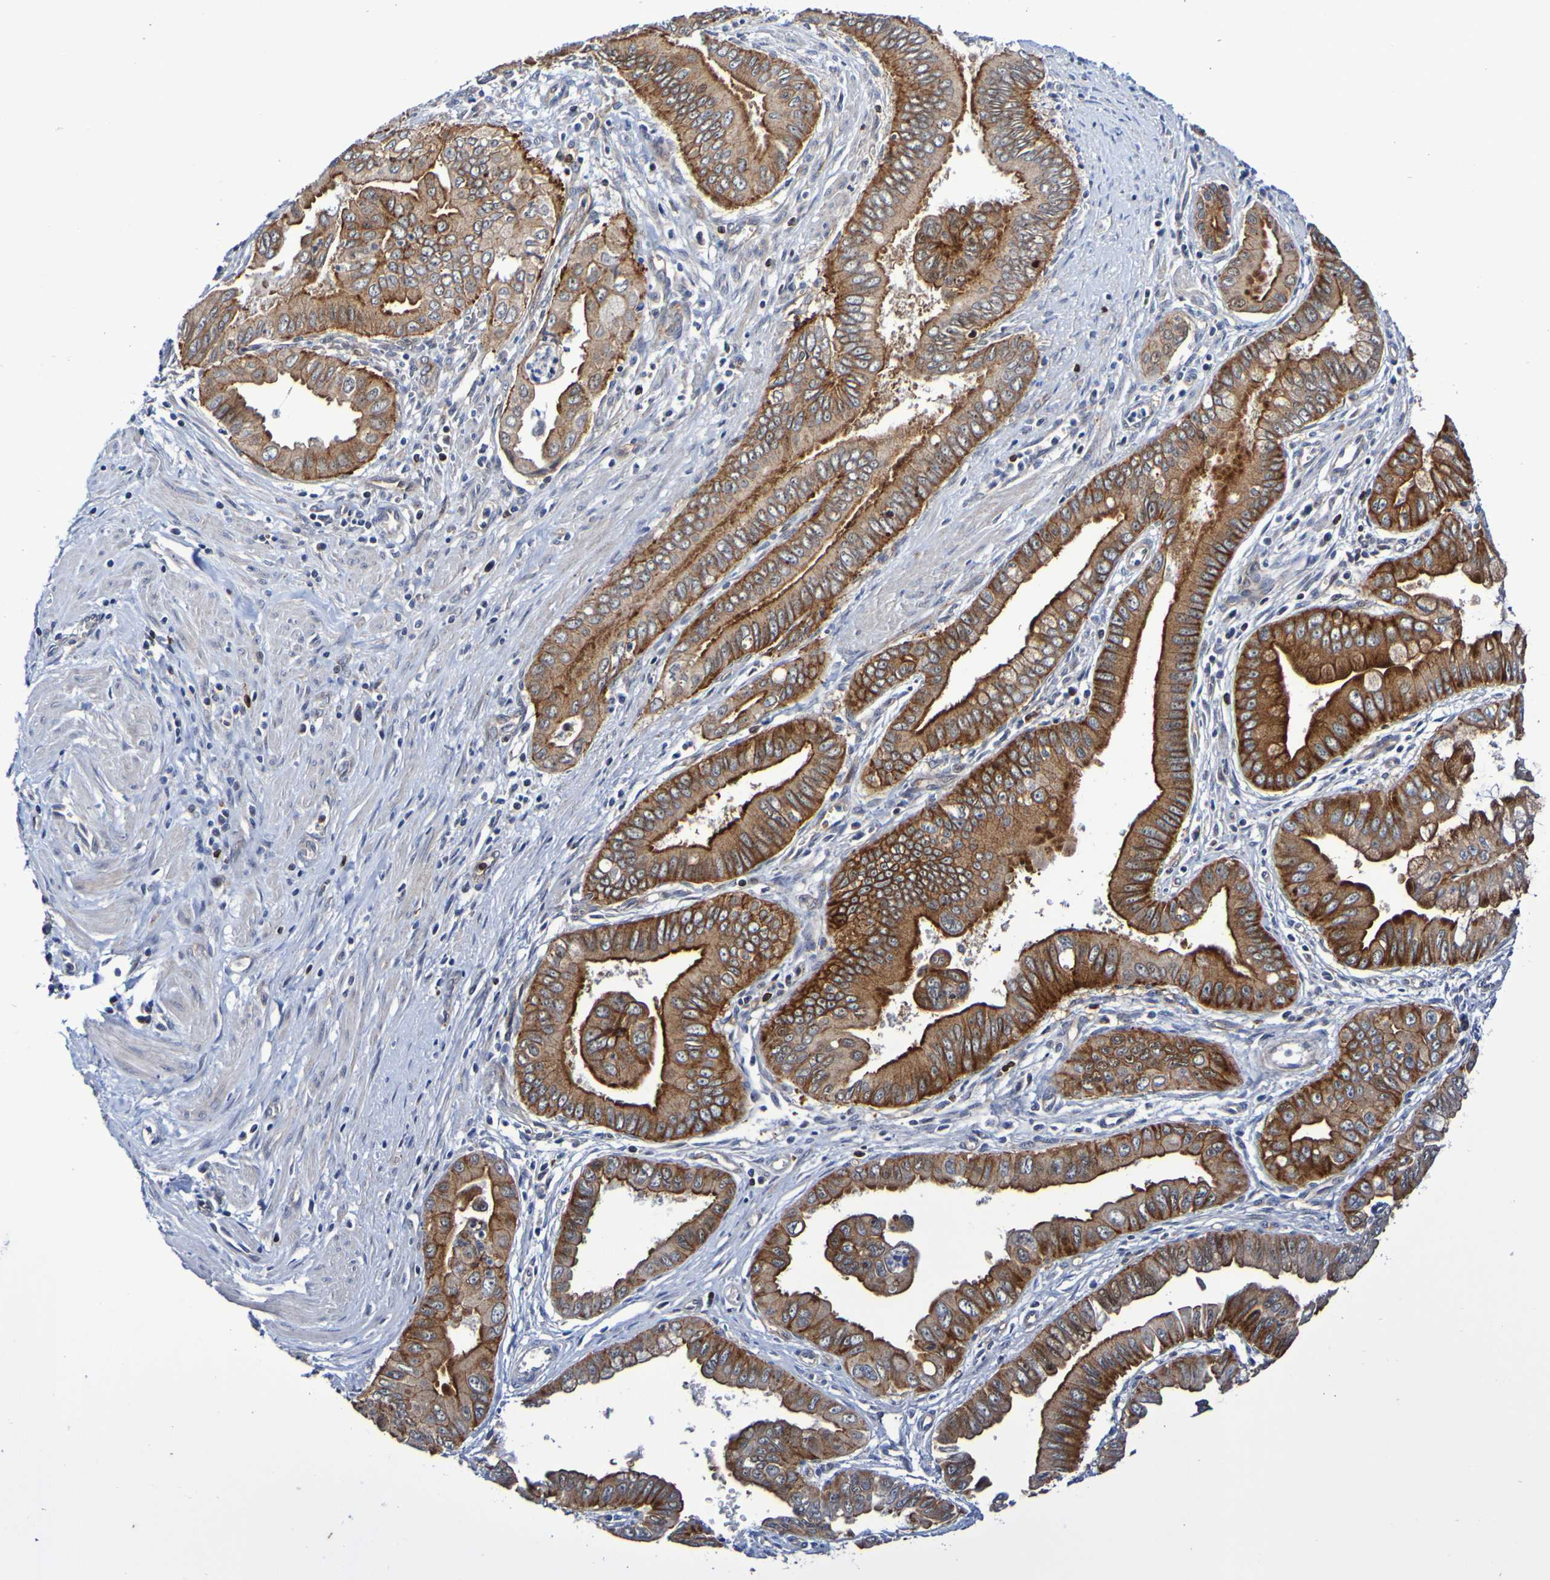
{"staining": {"intensity": "strong", "quantity": ">75%", "location": "cytoplasmic/membranous"}, "tissue": "pancreatic cancer", "cell_type": "Tumor cells", "image_type": "cancer", "snomed": [{"axis": "morphology", "description": "Normal tissue, NOS"}, {"axis": "topography", "description": "Lymph node"}], "caption": "Immunohistochemistry (IHC) of pancreatic cancer shows high levels of strong cytoplasmic/membranous positivity in approximately >75% of tumor cells.", "gene": "GJB1", "patient": {"sex": "male", "age": 50}}